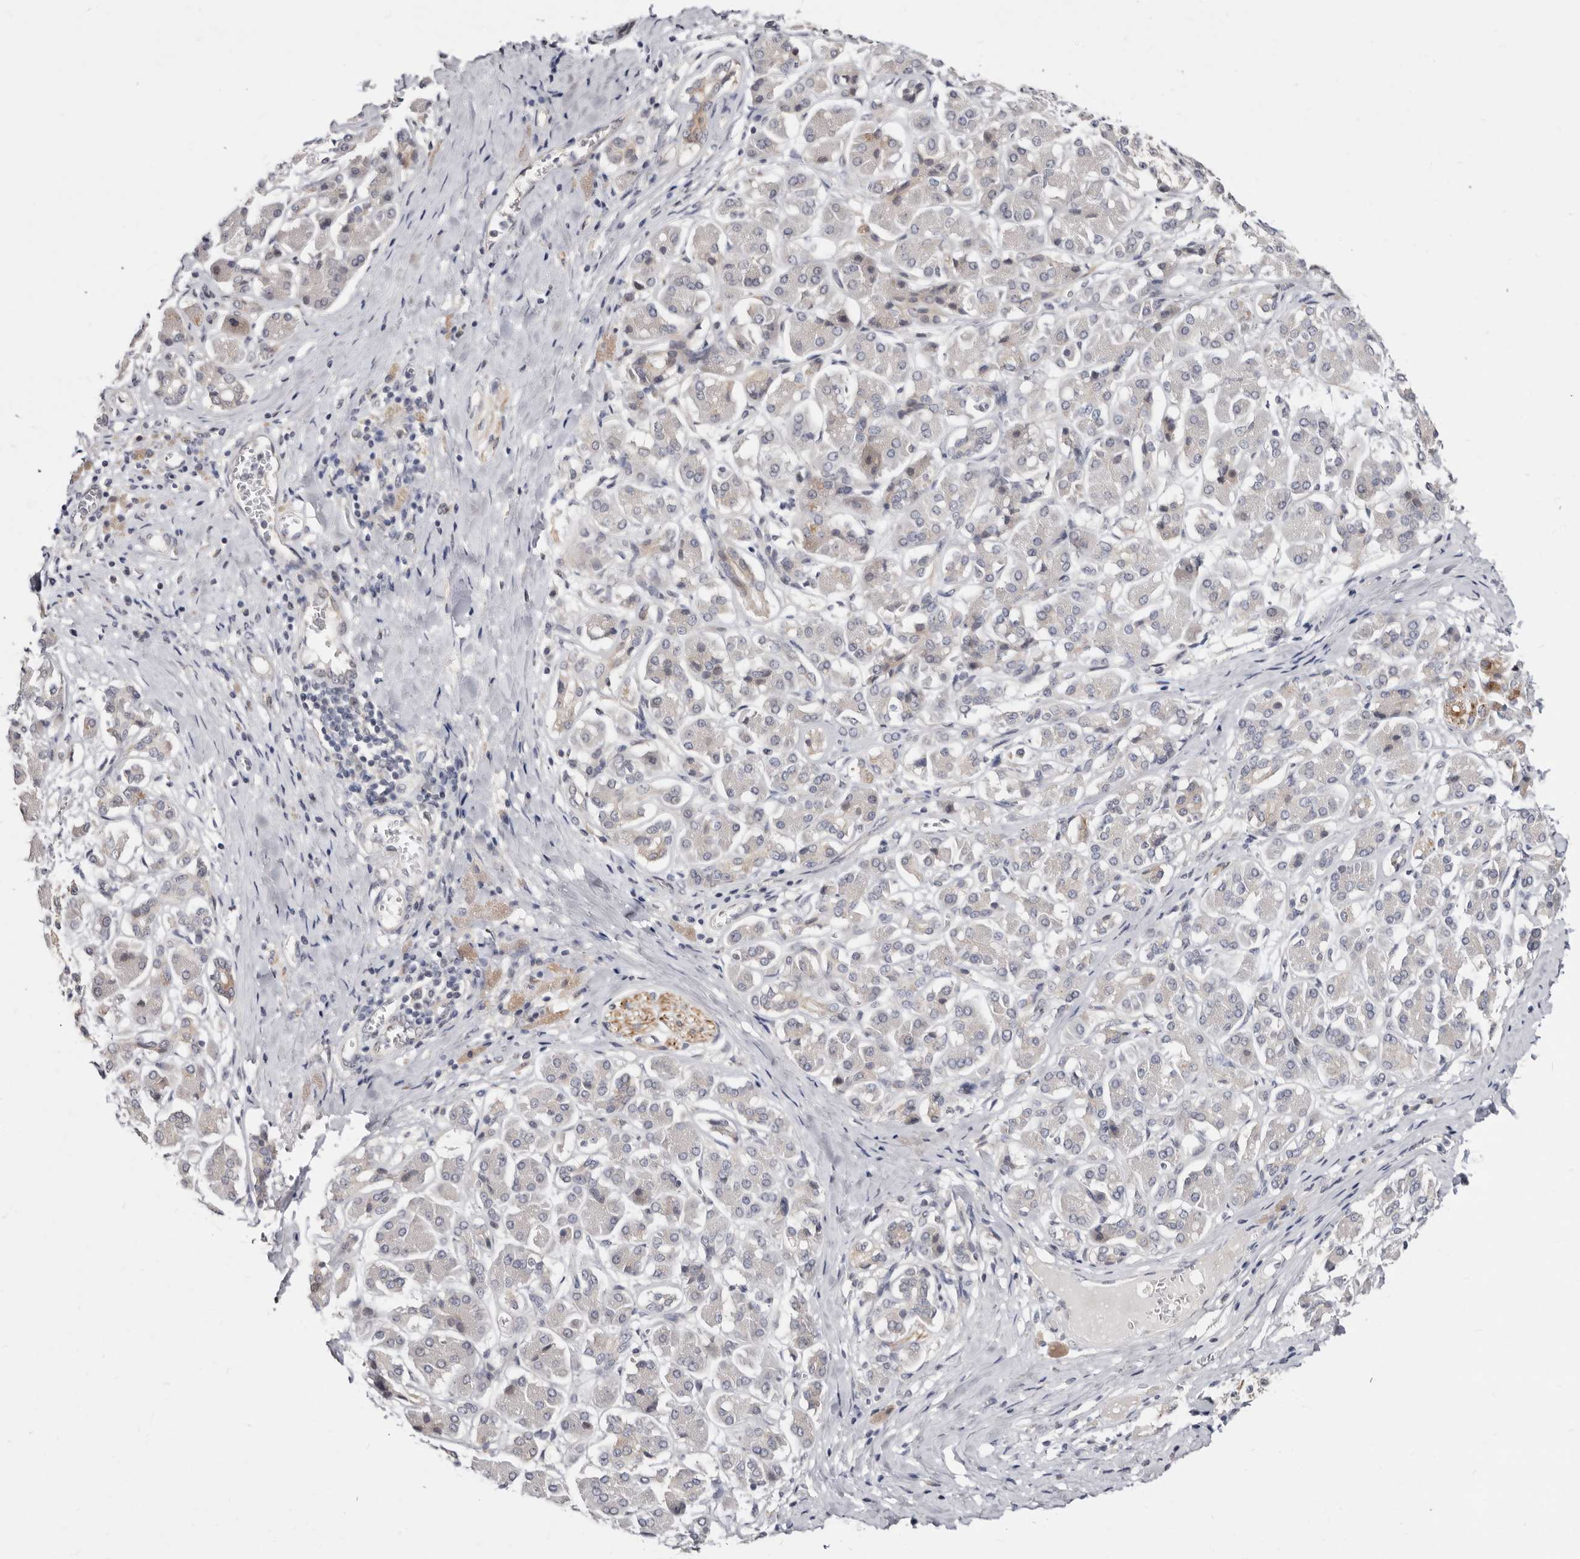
{"staining": {"intensity": "negative", "quantity": "none", "location": "none"}, "tissue": "pancreatic cancer", "cell_type": "Tumor cells", "image_type": "cancer", "snomed": [{"axis": "morphology", "description": "Adenocarcinoma, NOS"}, {"axis": "topography", "description": "Pancreas"}], "caption": "Tumor cells are negative for protein expression in human adenocarcinoma (pancreatic).", "gene": "KLHL4", "patient": {"sex": "male", "age": 55}}